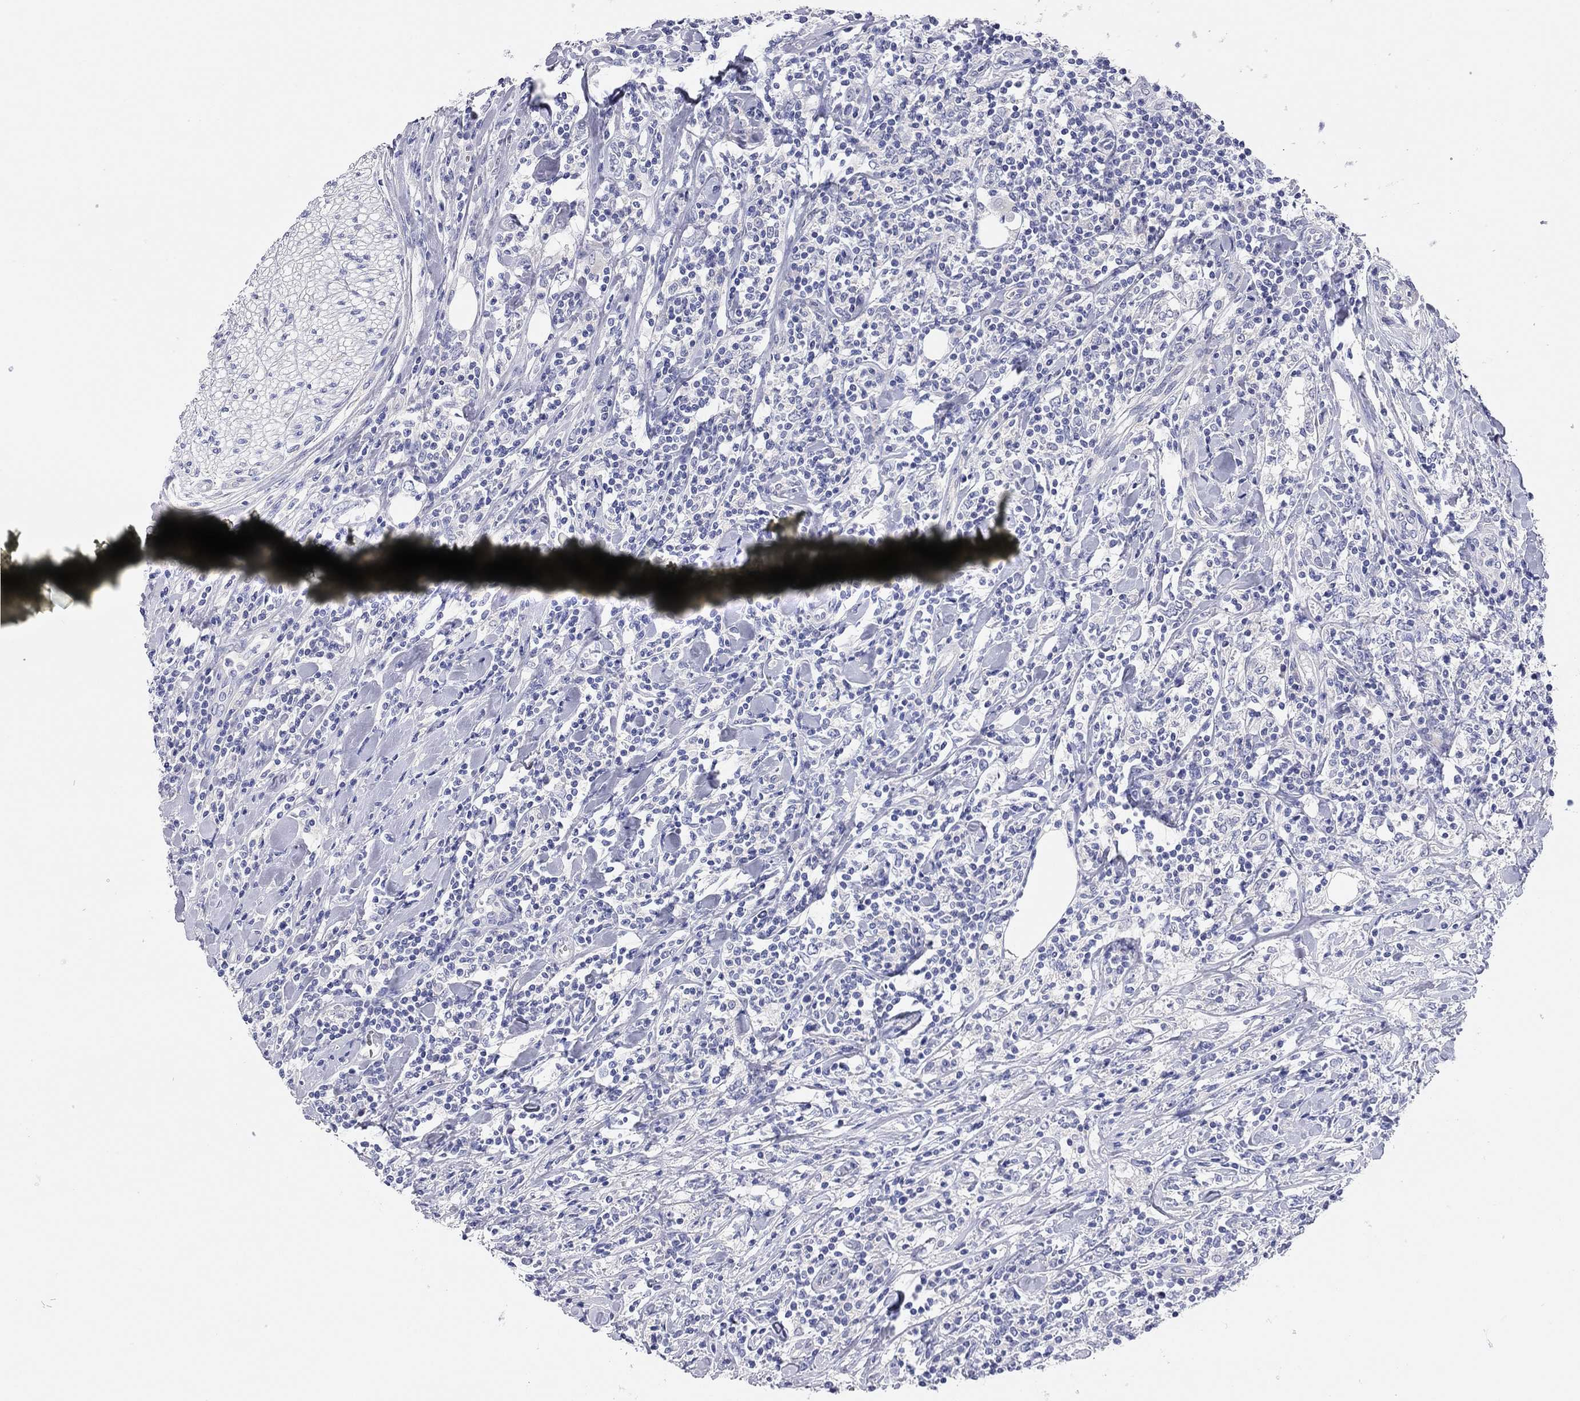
{"staining": {"intensity": "negative", "quantity": "none", "location": "none"}, "tissue": "lymphoma", "cell_type": "Tumor cells", "image_type": "cancer", "snomed": [{"axis": "morphology", "description": "Malignant lymphoma, non-Hodgkin's type, High grade"}, {"axis": "topography", "description": "Lymph node"}], "caption": "The photomicrograph demonstrates no staining of tumor cells in malignant lymphoma, non-Hodgkin's type (high-grade). Brightfield microscopy of immunohistochemistry (IHC) stained with DAB (brown) and hematoxylin (blue), captured at high magnification.", "gene": "TMEM221", "patient": {"sex": "female", "age": 84}}